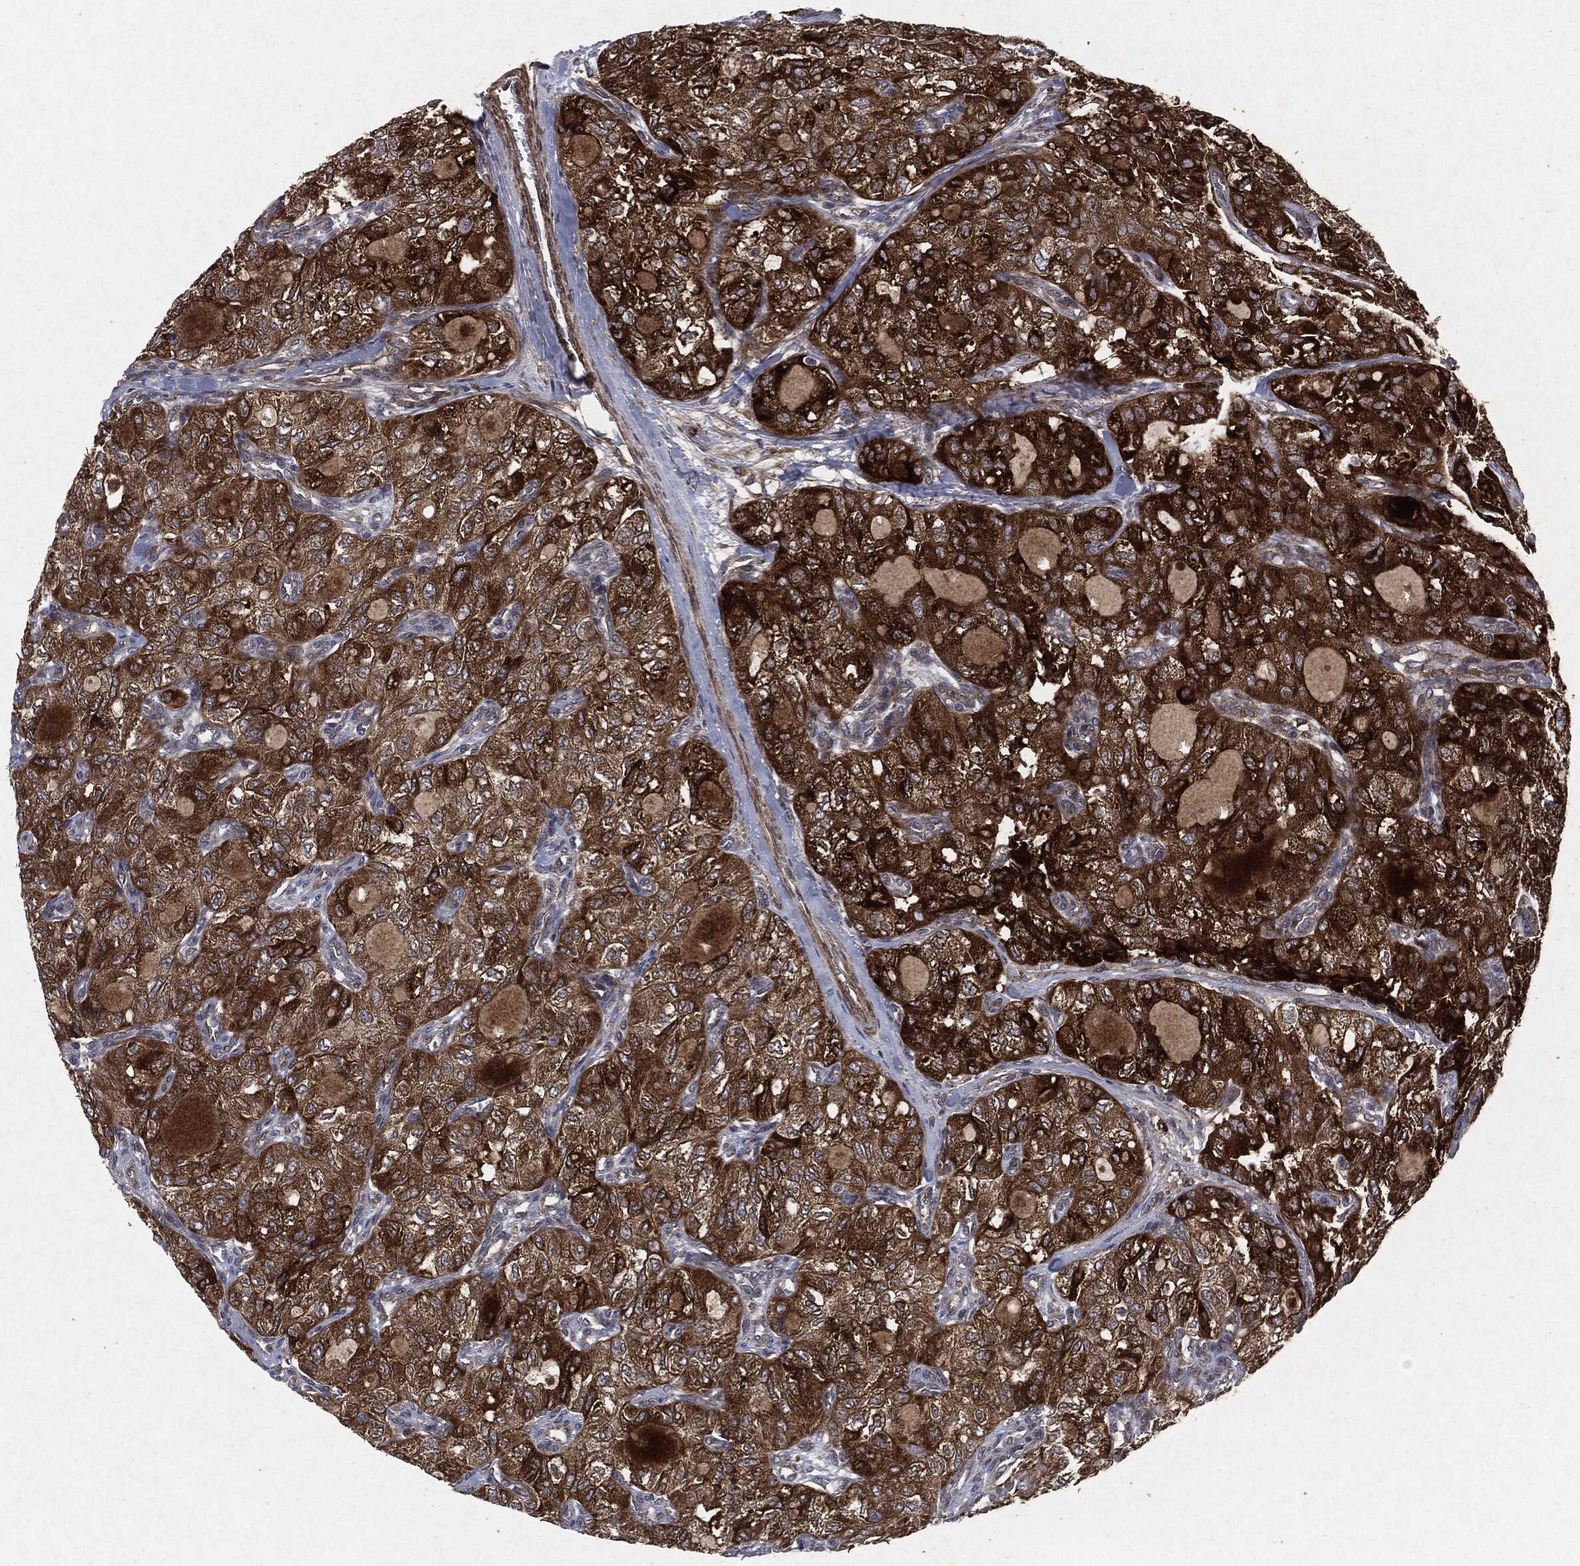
{"staining": {"intensity": "strong", "quantity": "25%-75%", "location": "cytoplasmic/membranous"}, "tissue": "thyroid cancer", "cell_type": "Tumor cells", "image_type": "cancer", "snomed": [{"axis": "morphology", "description": "Follicular adenoma carcinoma, NOS"}, {"axis": "topography", "description": "Thyroid gland"}], "caption": "This histopathology image demonstrates follicular adenoma carcinoma (thyroid) stained with immunohistochemistry to label a protein in brown. The cytoplasmic/membranous of tumor cells show strong positivity for the protein. Nuclei are counter-stained blue.", "gene": "RAF1", "patient": {"sex": "male", "age": 75}}